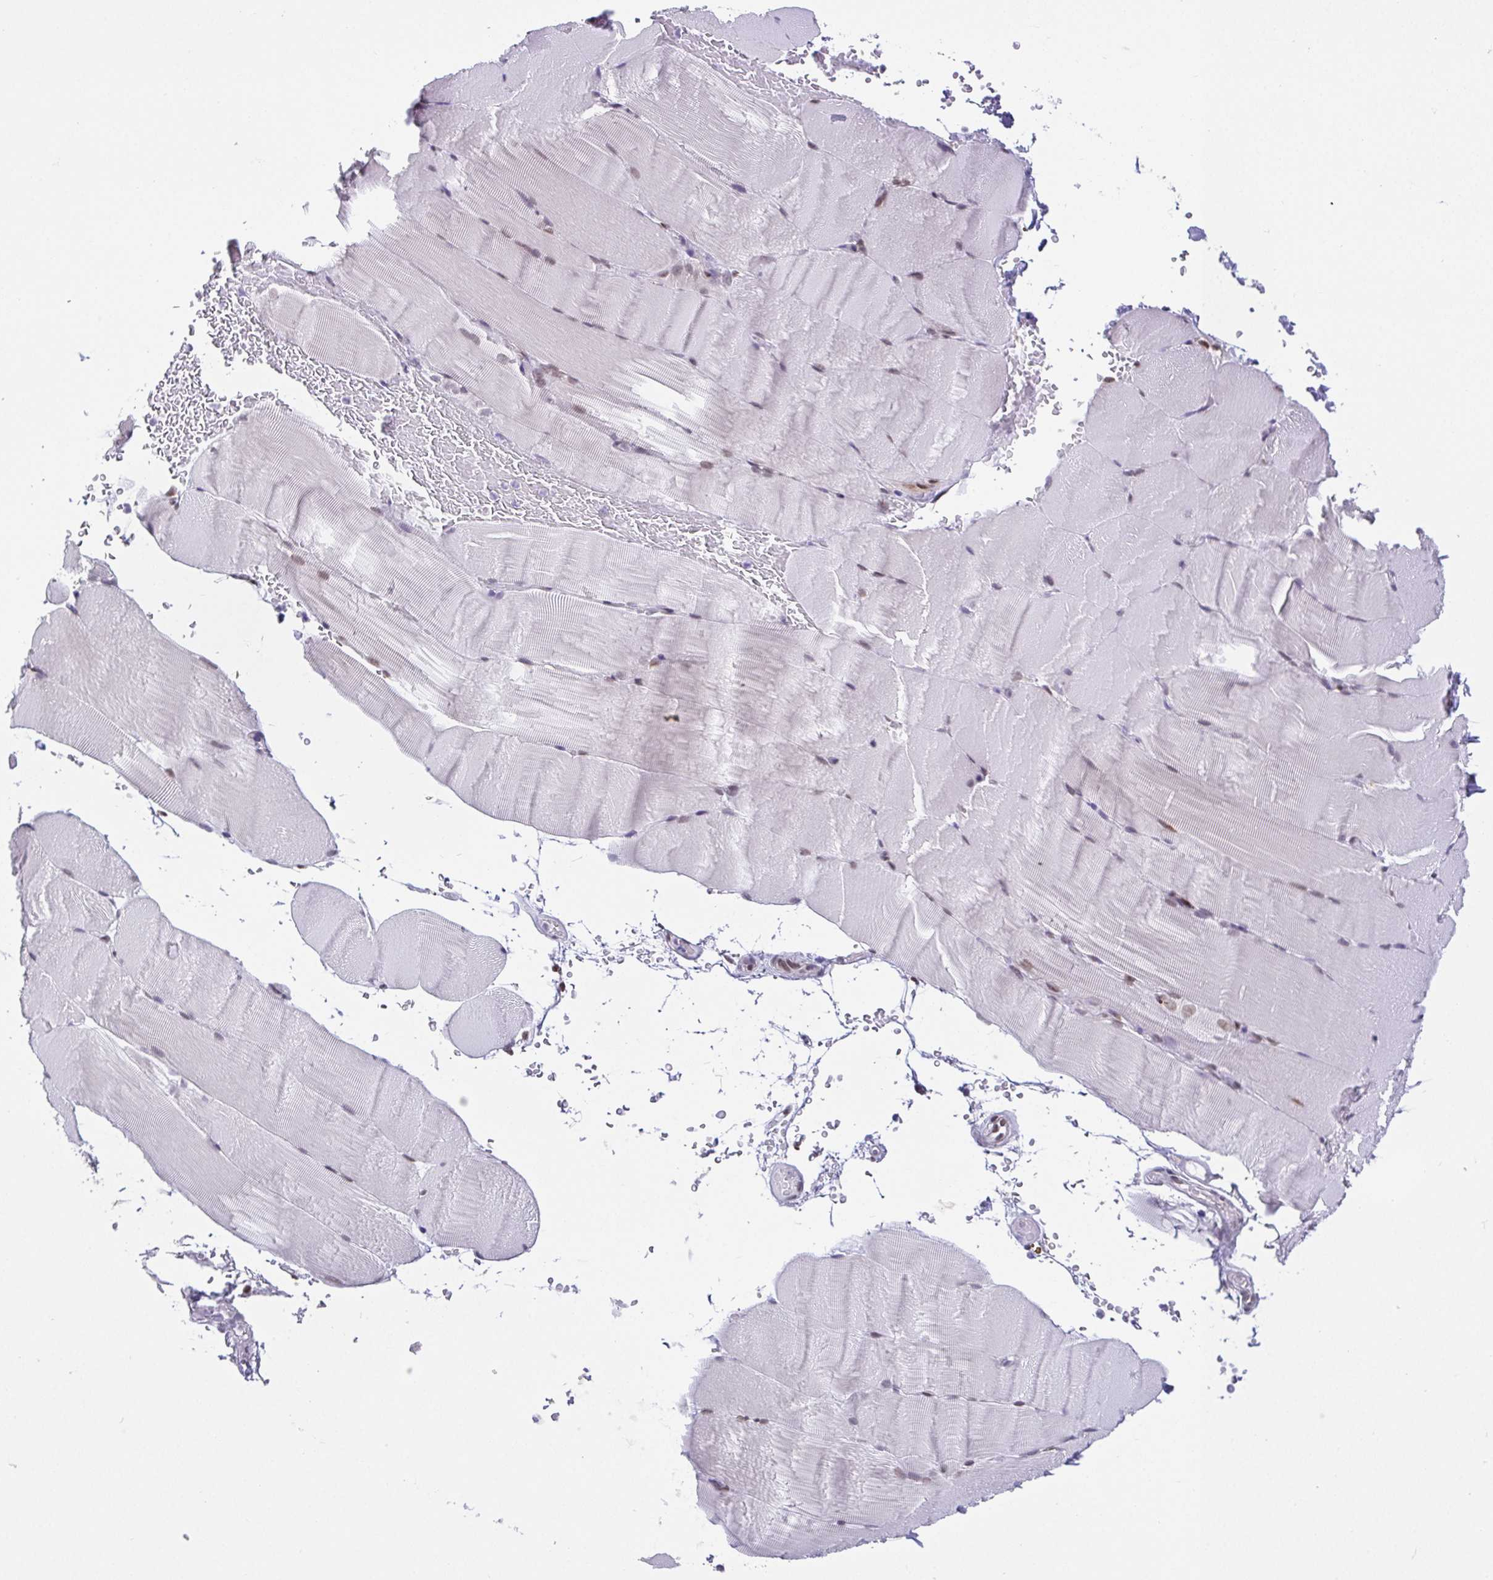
{"staining": {"intensity": "negative", "quantity": "none", "location": "none"}, "tissue": "skeletal muscle", "cell_type": "Myocytes", "image_type": "normal", "snomed": [{"axis": "morphology", "description": "Normal tissue, NOS"}, {"axis": "topography", "description": "Skeletal muscle"}], "caption": "Human skeletal muscle stained for a protein using immunohistochemistry (IHC) exhibits no positivity in myocytes.", "gene": "RBM3", "patient": {"sex": "female", "age": 37}}